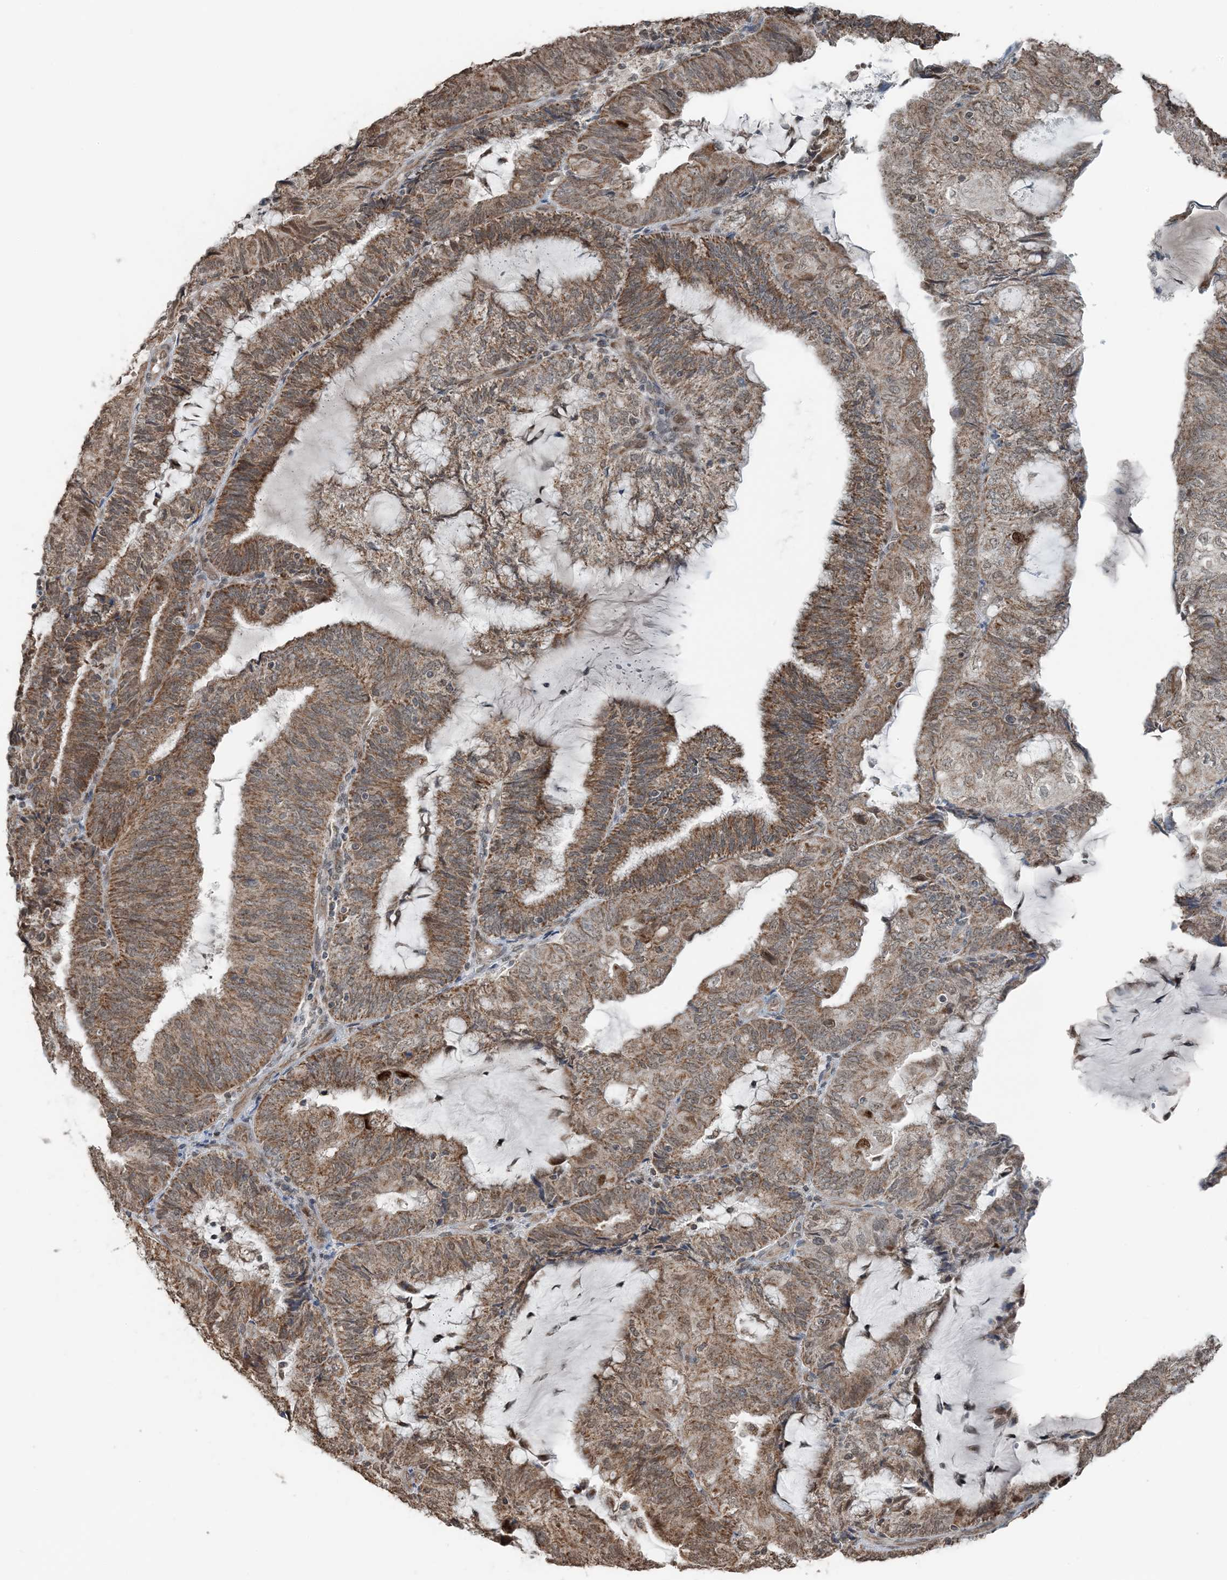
{"staining": {"intensity": "moderate", "quantity": ">75%", "location": "cytoplasmic/membranous"}, "tissue": "endometrial cancer", "cell_type": "Tumor cells", "image_type": "cancer", "snomed": [{"axis": "morphology", "description": "Adenocarcinoma, NOS"}, {"axis": "topography", "description": "Endometrium"}], "caption": "This photomicrograph demonstrates immunohistochemistry staining of endometrial adenocarcinoma, with medium moderate cytoplasmic/membranous positivity in about >75% of tumor cells.", "gene": "PILRB", "patient": {"sex": "female", "age": 81}}